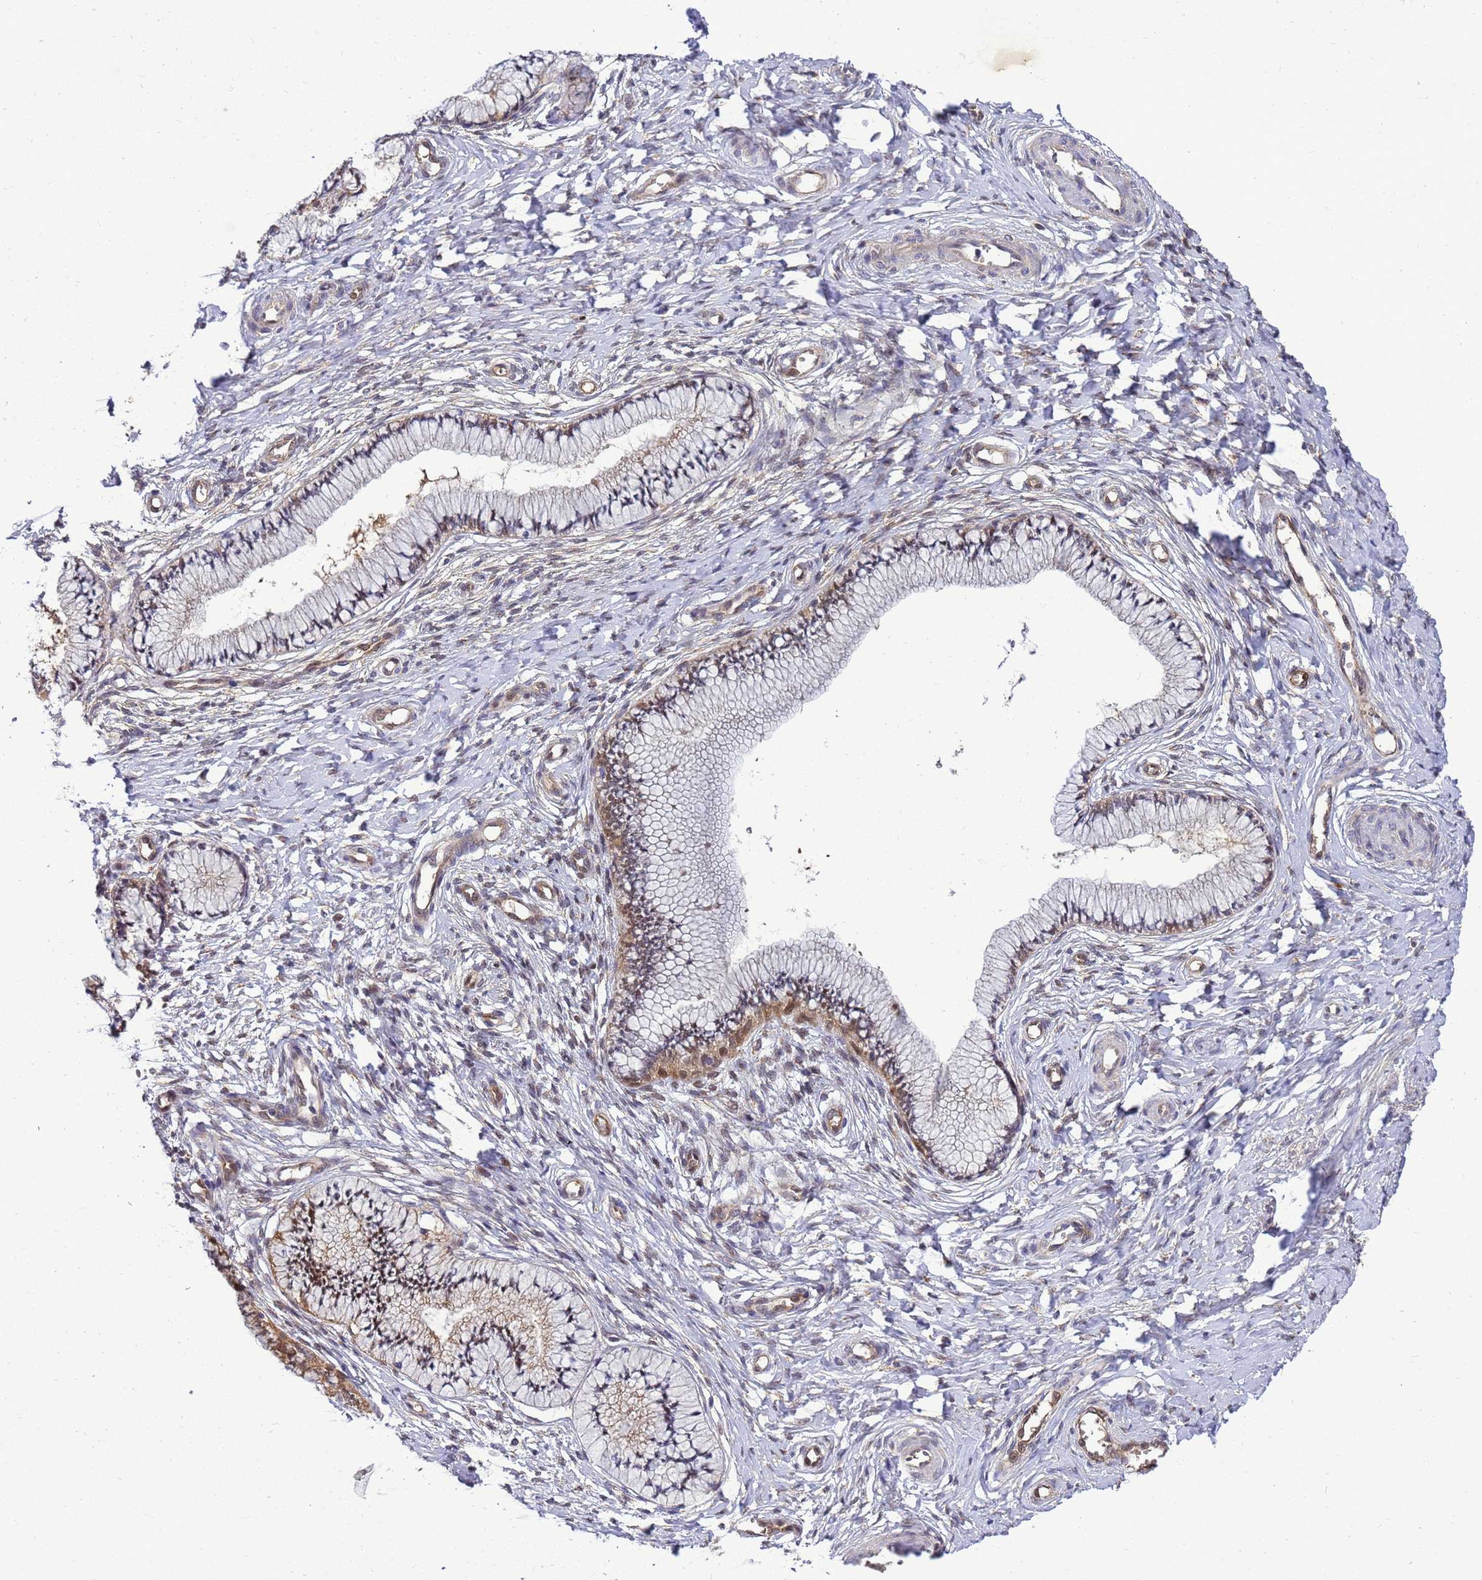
{"staining": {"intensity": "strong", "quantity": "25%-75%", "location": "cytoplasmic/membranous,nuclear"}, "tissue": "cervix", "cell_type": "Glandular cells", "image_type": "normal", "snomed": [{"axis": "morphology", "description": "Normal tissue, NOS"}, {"axis": "topography", "description": "Cervix"}], "caption": "Immunohistochemistry photomicrograph of benign cervix stained for a protein (brown), which displays high levels of strong cytoplasmic/membranous,nuclear expression in approximately 25%-75% of glandular cells.", "gene": "EIF4EBP3", "patient": {"sex": "female", "age": 36}}